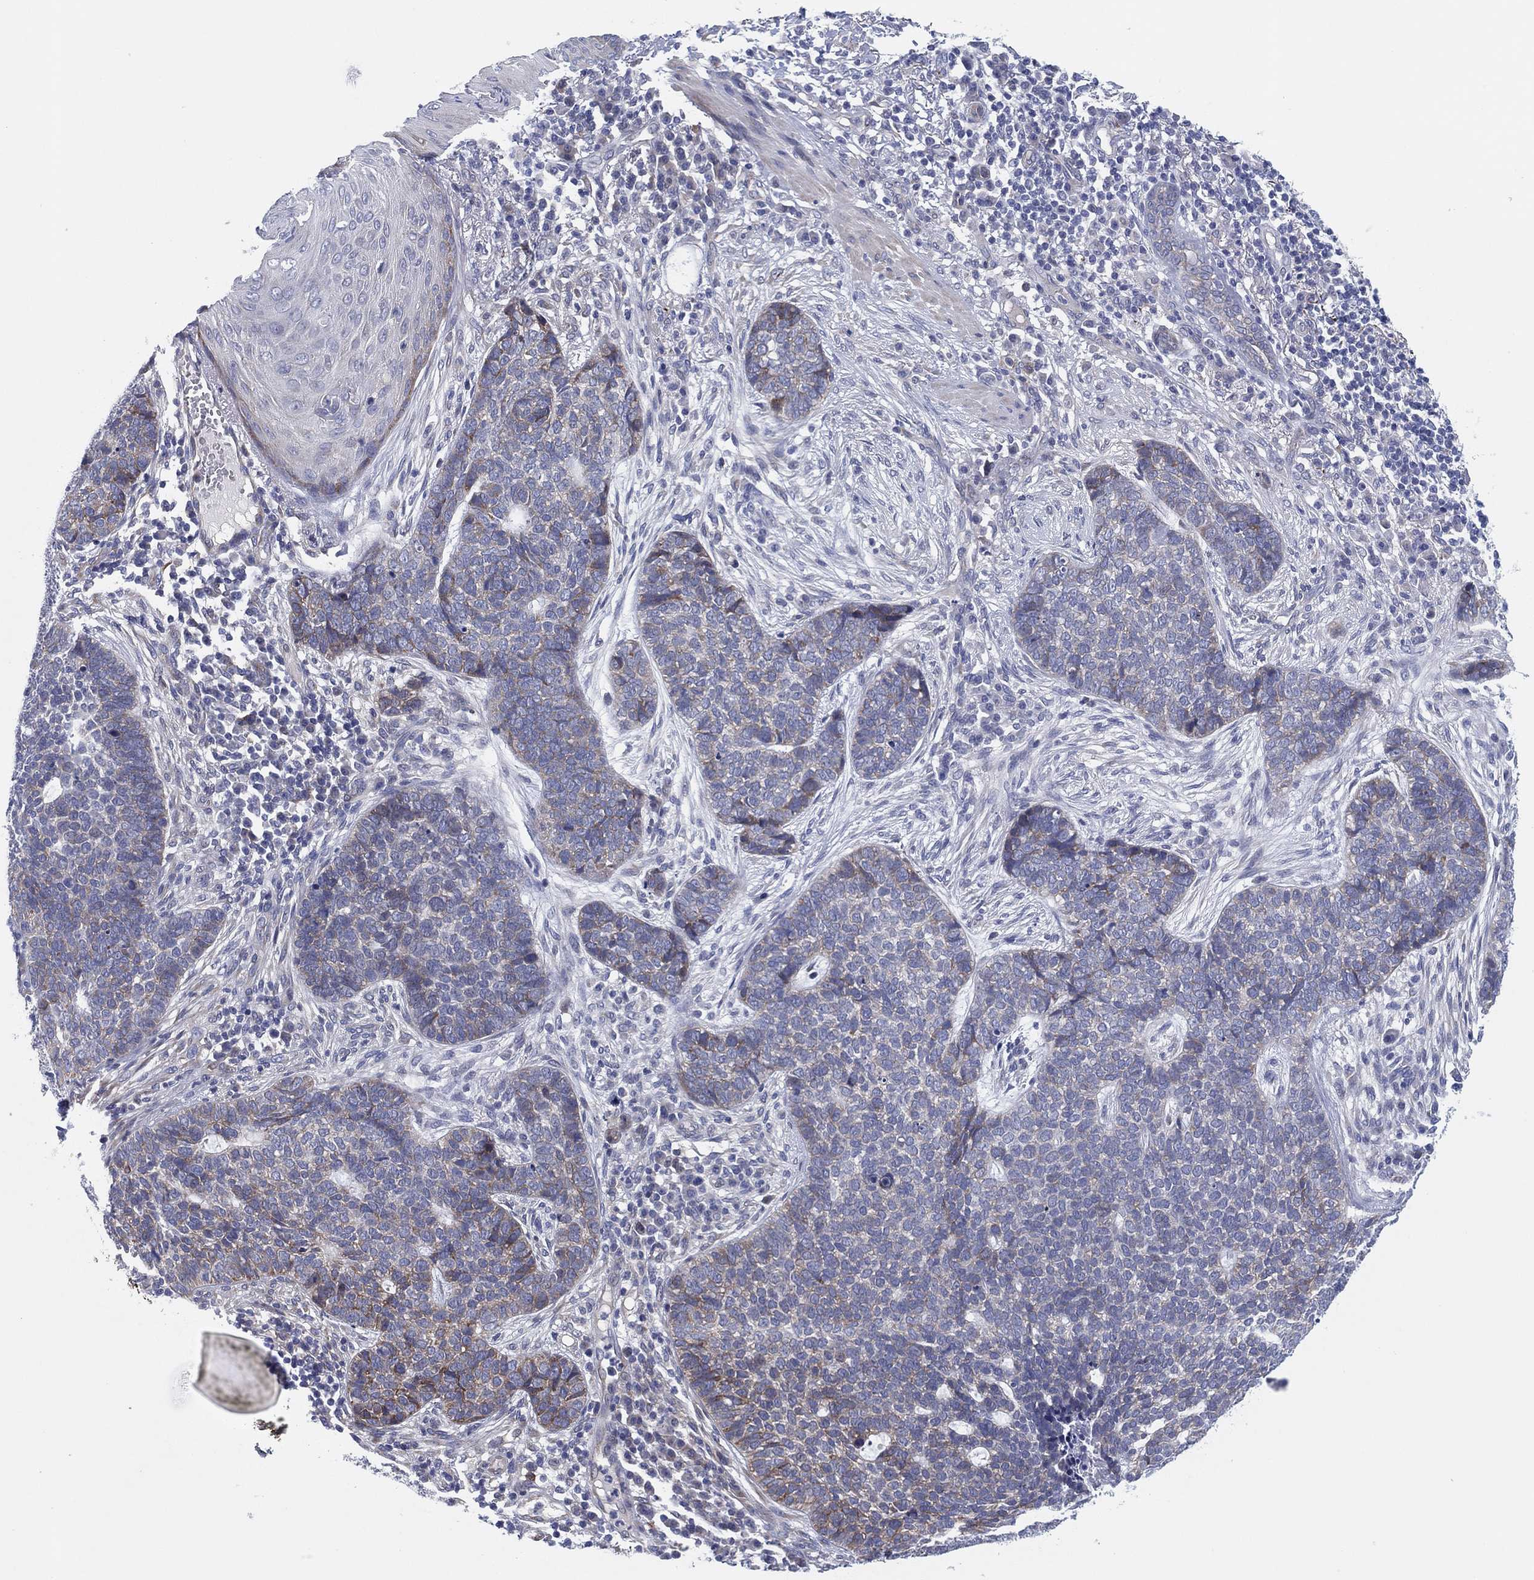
{"staining": {"intensity": "weak", "quantity": "<25%", "location": "cytoplasmic/membranous"}, "tissue": "skin cancer", "cell_type": "Tumor cells", "image_type": "cancer", "snomed": [{"axis": "morphology", "description": "Basal cell carcinoma"}, {"axis": "topography", "description": "Skin"}], "caption": "Skin cancer was stained to show a protein in brown. There is no significant expression in tumor cells. The staining is performed using DAB (3,3'-diaminobenzidine) brown chromogen with nuclei counter-stained in using hematoxylin.", "gene": "HEATR4", "patient": {"sex": "female", "age": 69}}